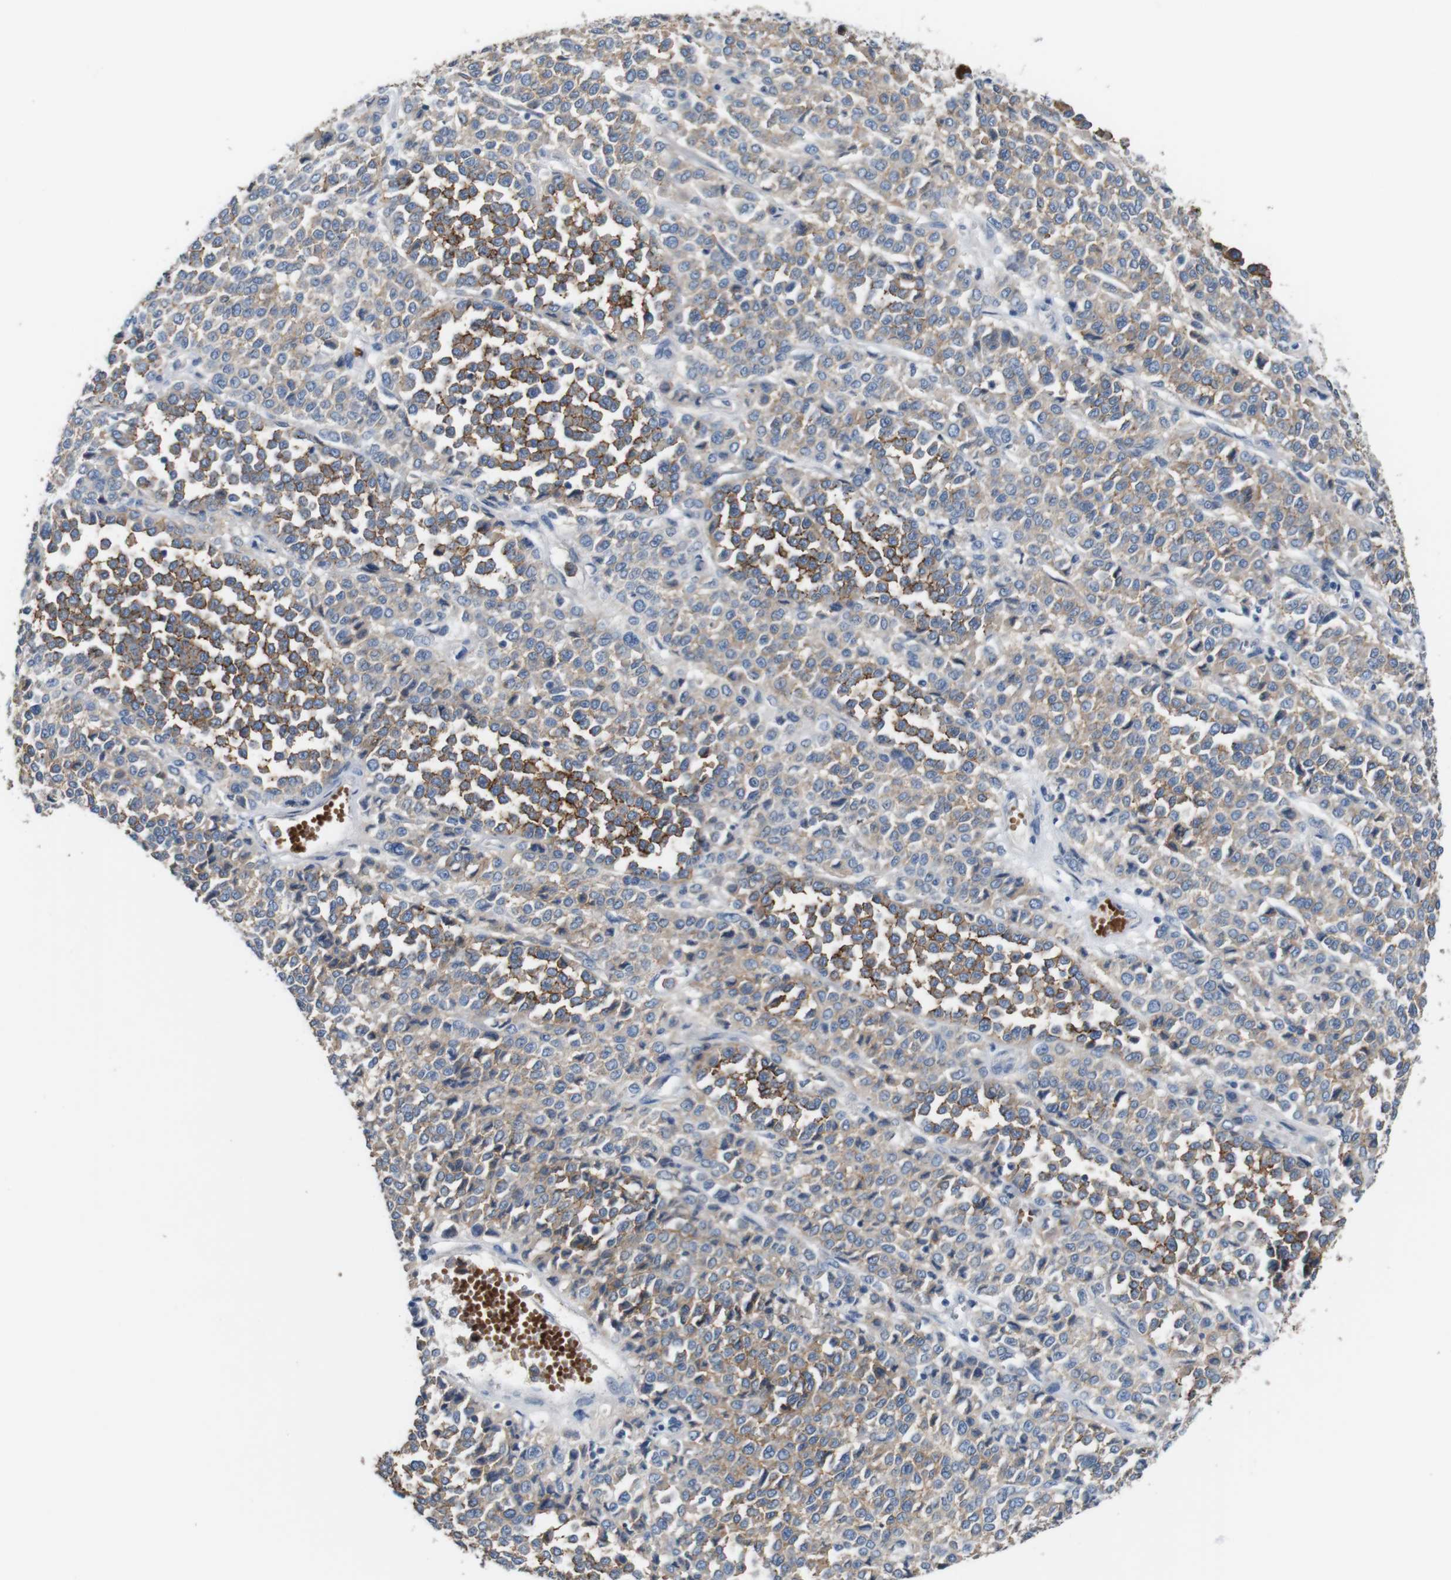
{"staining": {"intensity": "moderate", "quantity": "25%-75%", "location": "cytoplasmic/membranous"}, "tissue": "melanoma", "cell_type": "Tumor cells", "image_type": "cancer", "snomed": [{"axis": "morphology", "description": "Malignant melanoma, Metastatic site"}, {"axis": "topography", "description": "Pancreas"}], "caption": "Protein staining of melanoma tissue shows moderate cytoplasmic/membranous staining in about 25%-75% of tumor cells.", "gene": "IGSF8", "patient": {"sex": "female", "age": 30}}